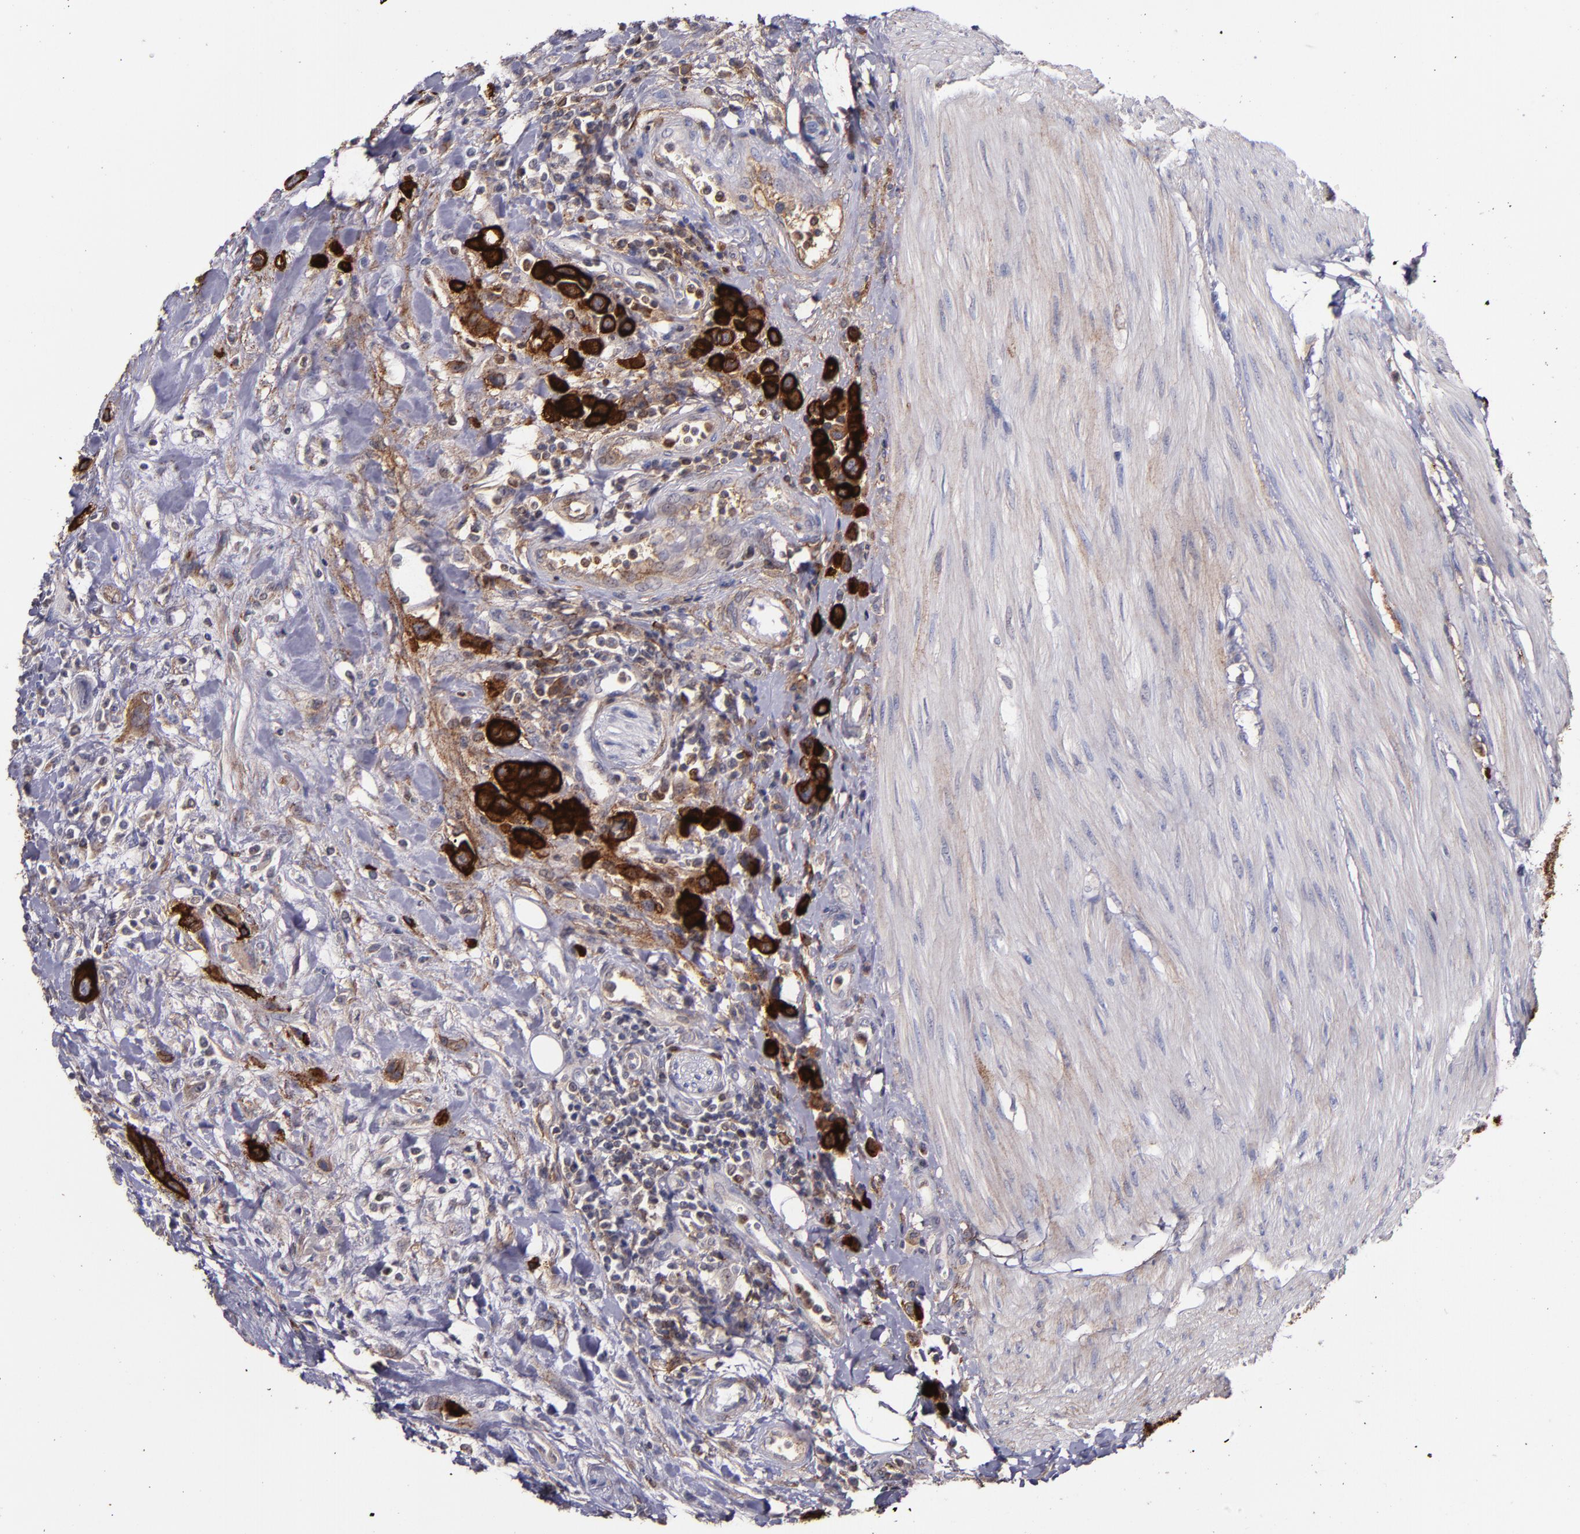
{"staining": {"intensity": "strong", "quantity": ">75%", "location": "cytoplasmic/membranous"}, "tissue": "urothelial cancer", "cell_type": "Tumor cells", "image_type": "cancer", "snomed": [{"axis": "morphology", "description": "Urothelial carcinoma, High grade"}, {"axis": "topography", "description": "Urinary bladder"}], "caption": "Human high-grade urothelial carcinoma stained with a brown dye reveals strong cytoplasmic/membranous positive expression in approximately >75% of tumor cells.", "gene": "MFGE8", "patient": {"sex": "male", "age": 50}}